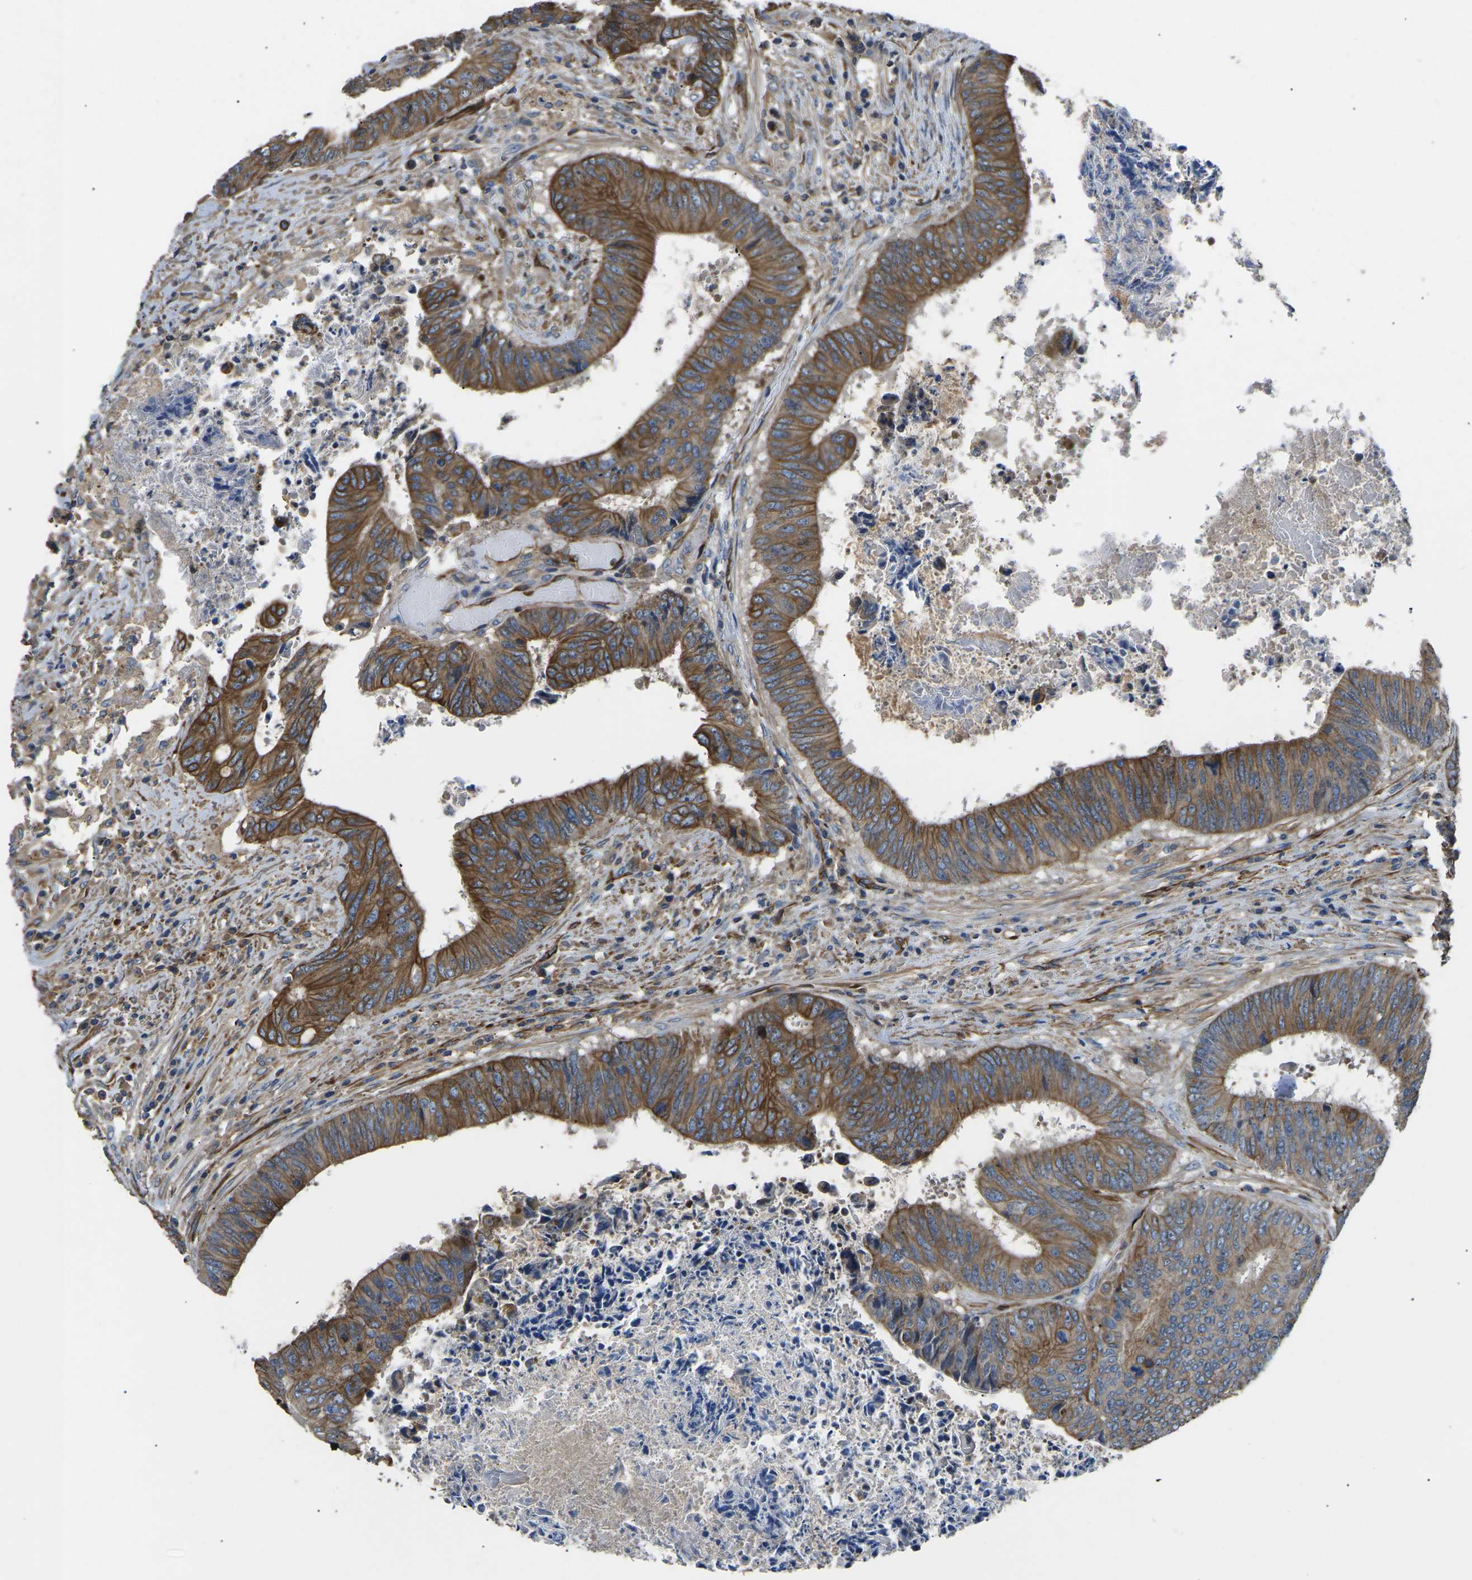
{"staining": {"intensity": "moderate", "quantity": ">75%", "location": "cytoplasmic/membranous"}, "tissue": "colorectal cancer", "cell_type": "Tumor cells", "image_type": "cancer", "snomed": [{"axis": "morphology", "description": "Adenocarcinoma, NOS"}, {"axis": "topography", "description": "Rectum"}], "caption": "High-magnification brightfield microscopy of colorectal cancer stained with DAB (brown) and counterstained with hematoxylin (blue). tumor cells exhibit moderate cytoplasmic/membranous expression is seen in approximately>75% of cells.", "gene": "KCNJ15", "patient": {"sex": "male", "age": 72}}